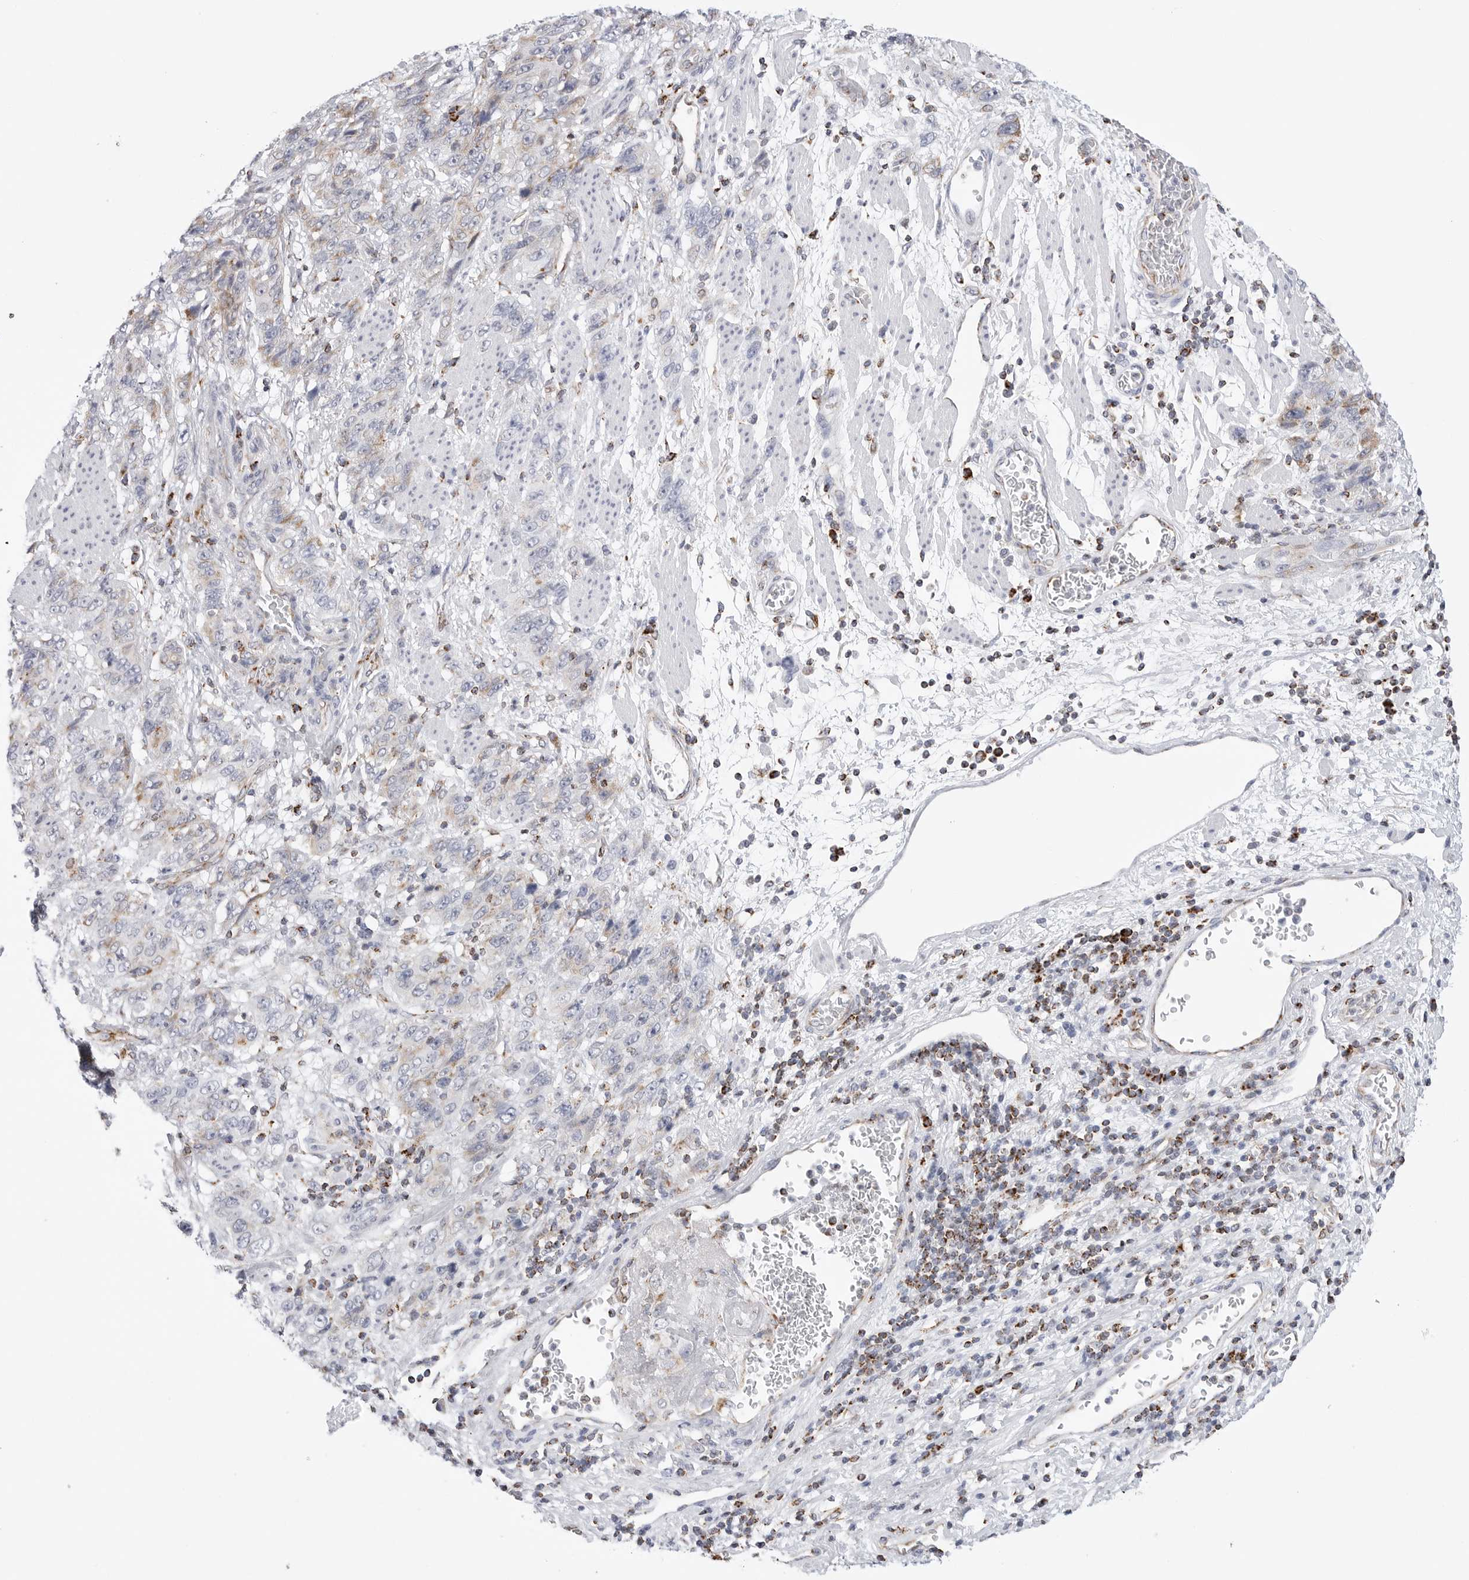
{"staining": {"intensity": "weak", "quantity": "<25%", "location": "cytoplasmic/membranous"}, "tissue": "stomach cancer", "cell_type": "Tumor cells", "image_type": "cancer", "snomed": [{"axis": "morphology", "description": "Adenocarcinoma, NOS"}, {"axis": "topography", "description": "Stomach"}], "caption": "High power microscopy photomicrograph of an immunohistochemistry photomicrograph of stomach adenocarcinoma, revealing no significant staining in tumor cells.", "gene": "ATP5IF1", "patient": {"sex": "male", "age": 48}}